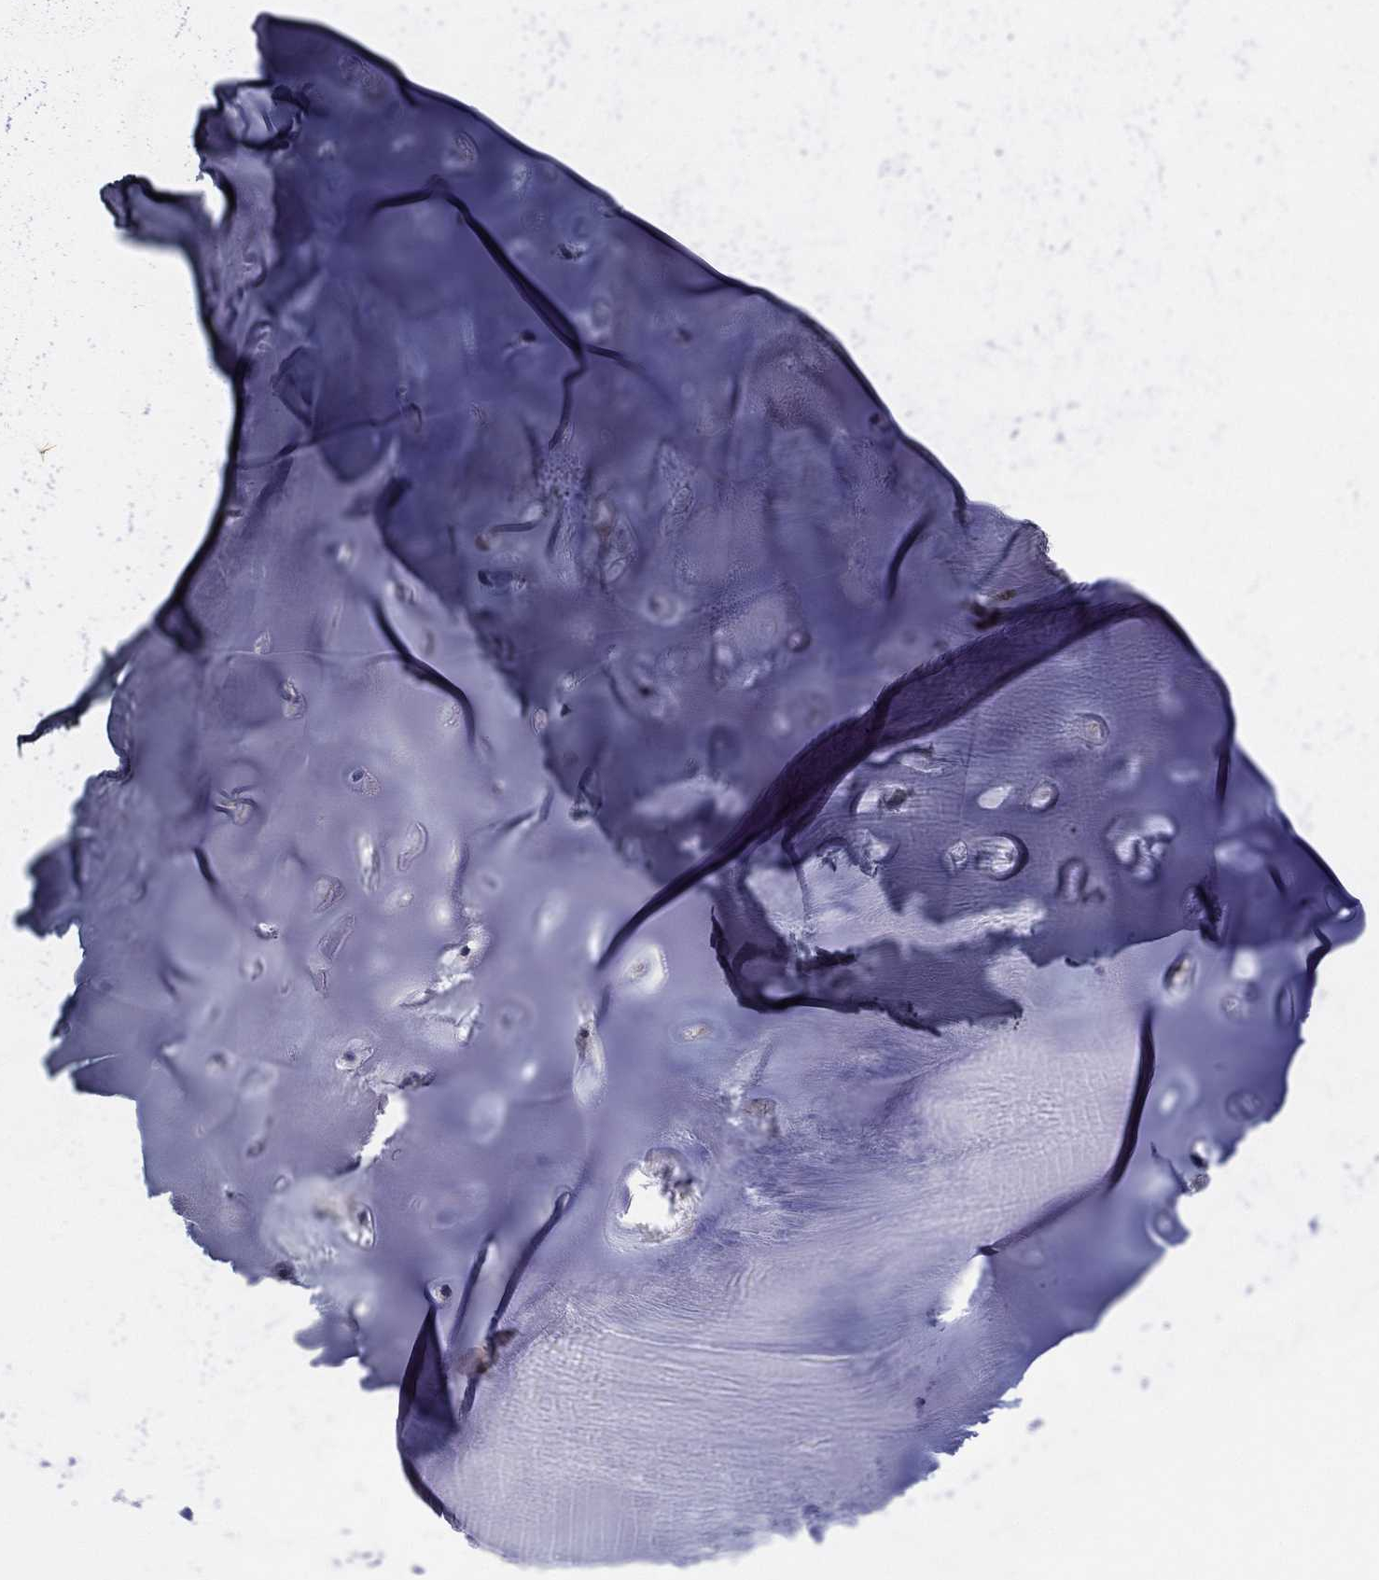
{"staining": {"intensity": "negative", "quantity": "none", "location": "none"}, "tissue": "soft tissue", "cell_type": "Chondrocytes", "image_type": "normal", "snomed": [{"axis": "morphology", "description": "Normal tissue, NOS"}, {"axis": "morphology", "description": "Squamous cell carcinoma, NOS"}, {"axis": "topography", "description": "Cartilage tissue"}, {"axis": "topography", "description": "Lung"}], "caption": "Chondrocytes show no significant protein staining in normal soft tissue.", "gene": "ZNF223", "patient": {"sex": "male", "age": 66}}